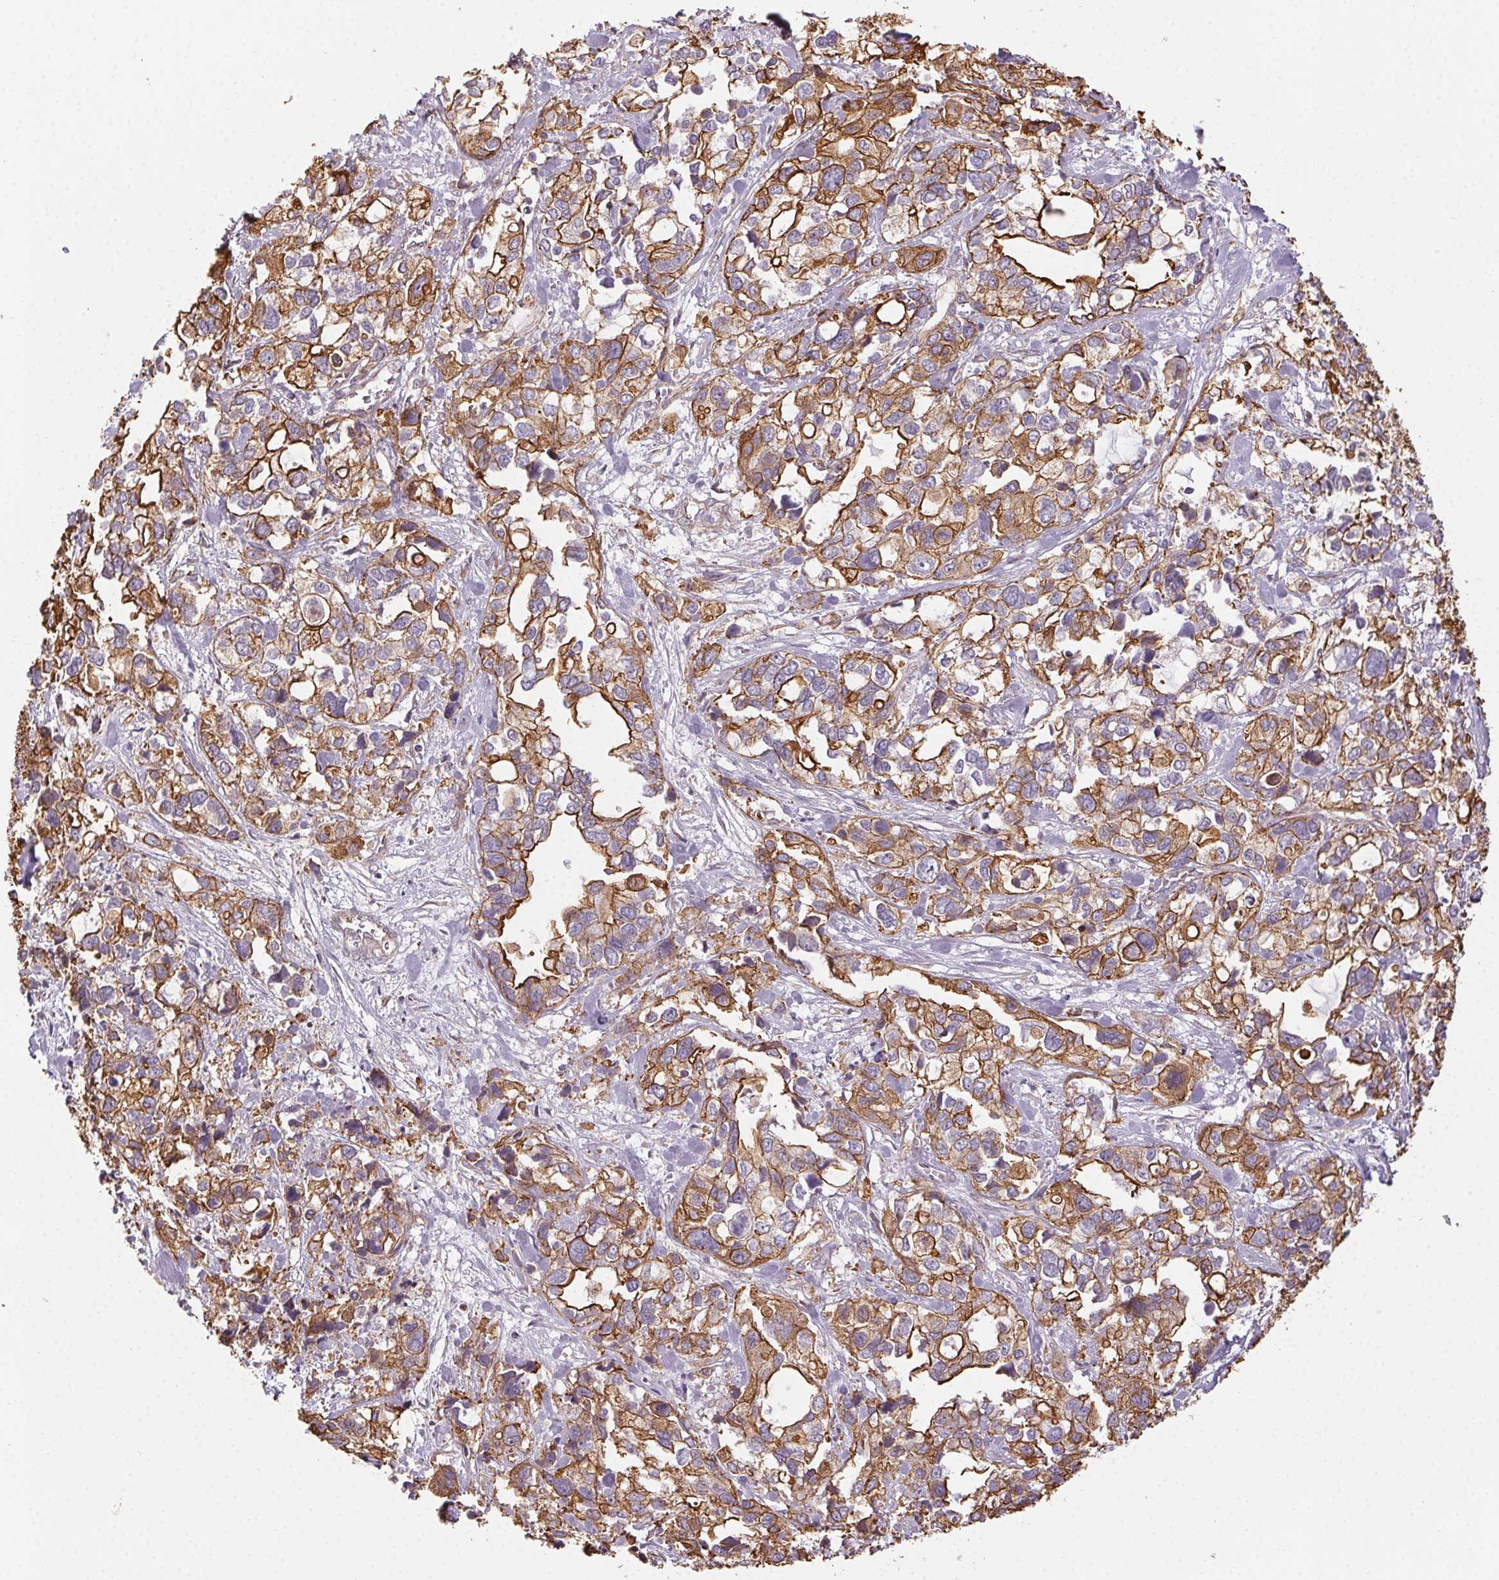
{"staining": {"intensity": "moderate", "quantity": ">75%", "location": "cytoplasmic/membranous"}, "tissue": "stomach cancer", "cell_type": "Tumor cells", "image_type": "cancer", "snomed": [{"axis": "morphology", "description": "Adenocarcinoma, NOS"}, {"axis": "topography", "description": "Stomach, upper"}], "caption": "Immunohistochemical staining of stomach cancer shows medium levels of moderate cytoplasmic/membranous protein positivity in about >75% of tumor cells. (Stains: DAB in brown, nuclei in blue, Microscopy: brightfield microscopy at high magnification).", "gene": "PLA2G4F", "patient": {"sex": "female", "age": 81}}